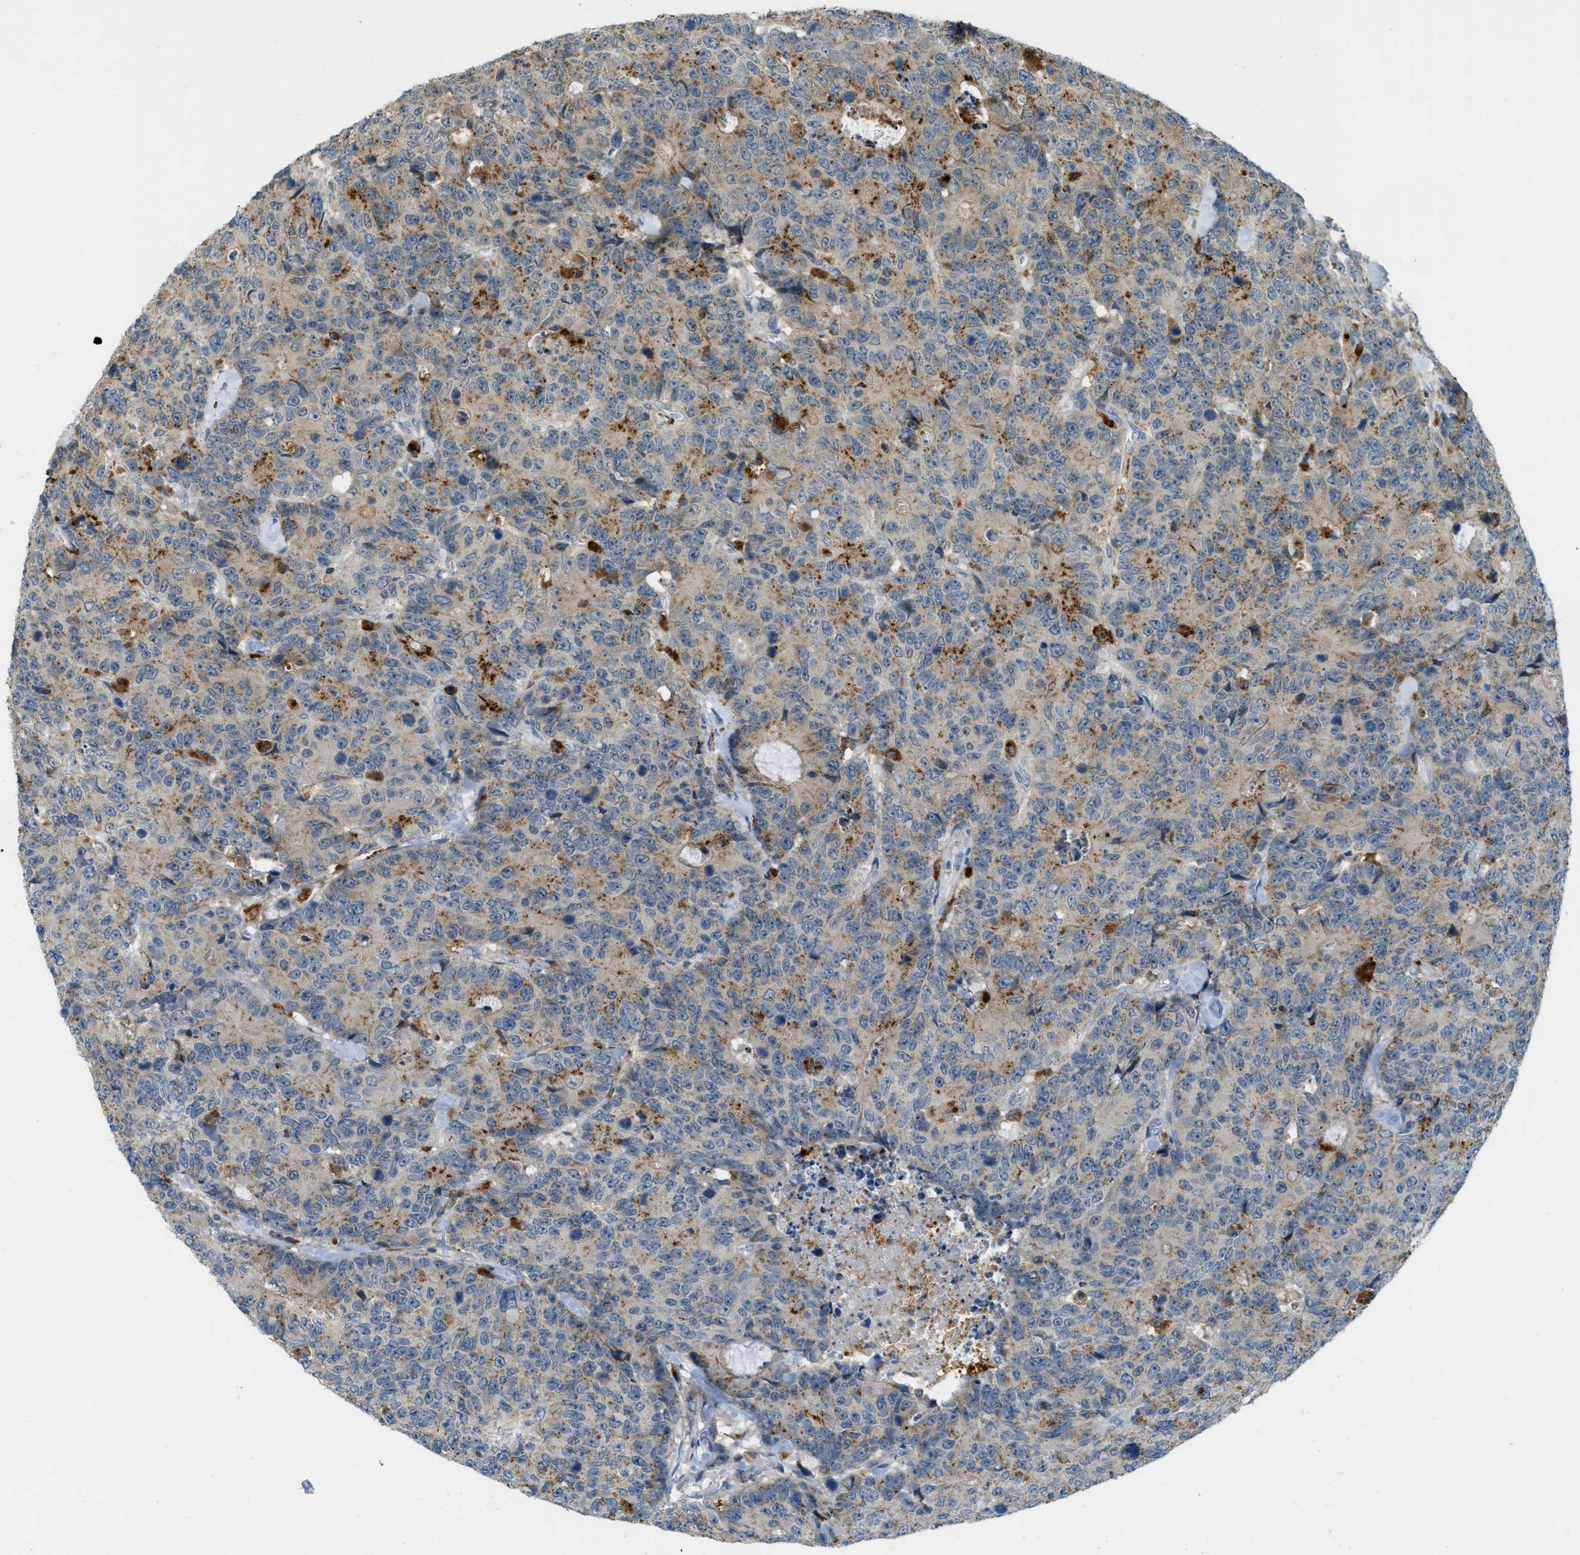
{"staining": {"intensity": "moderate", "quantity": "<25%", "location": "cytoplasmic/membranous"}, "tissue": "colorectal cancer", "cell_type": "Tumor cells", "image_type": "cancer", "snomed": [{"axis": "morphology", "description": "Adenocarcinoma, NOS"}, {"axis": "topography", "description": "Colon"}], "caption": "DAB immunohistochemical staining of human adenocarcinoma (colorectal) demonstrates moderate cytoplasmic/membranous protein staining in about <25% of tumor cells.", "gene": "PLBD2", "patient": {"sex": "female", "age": 86}}